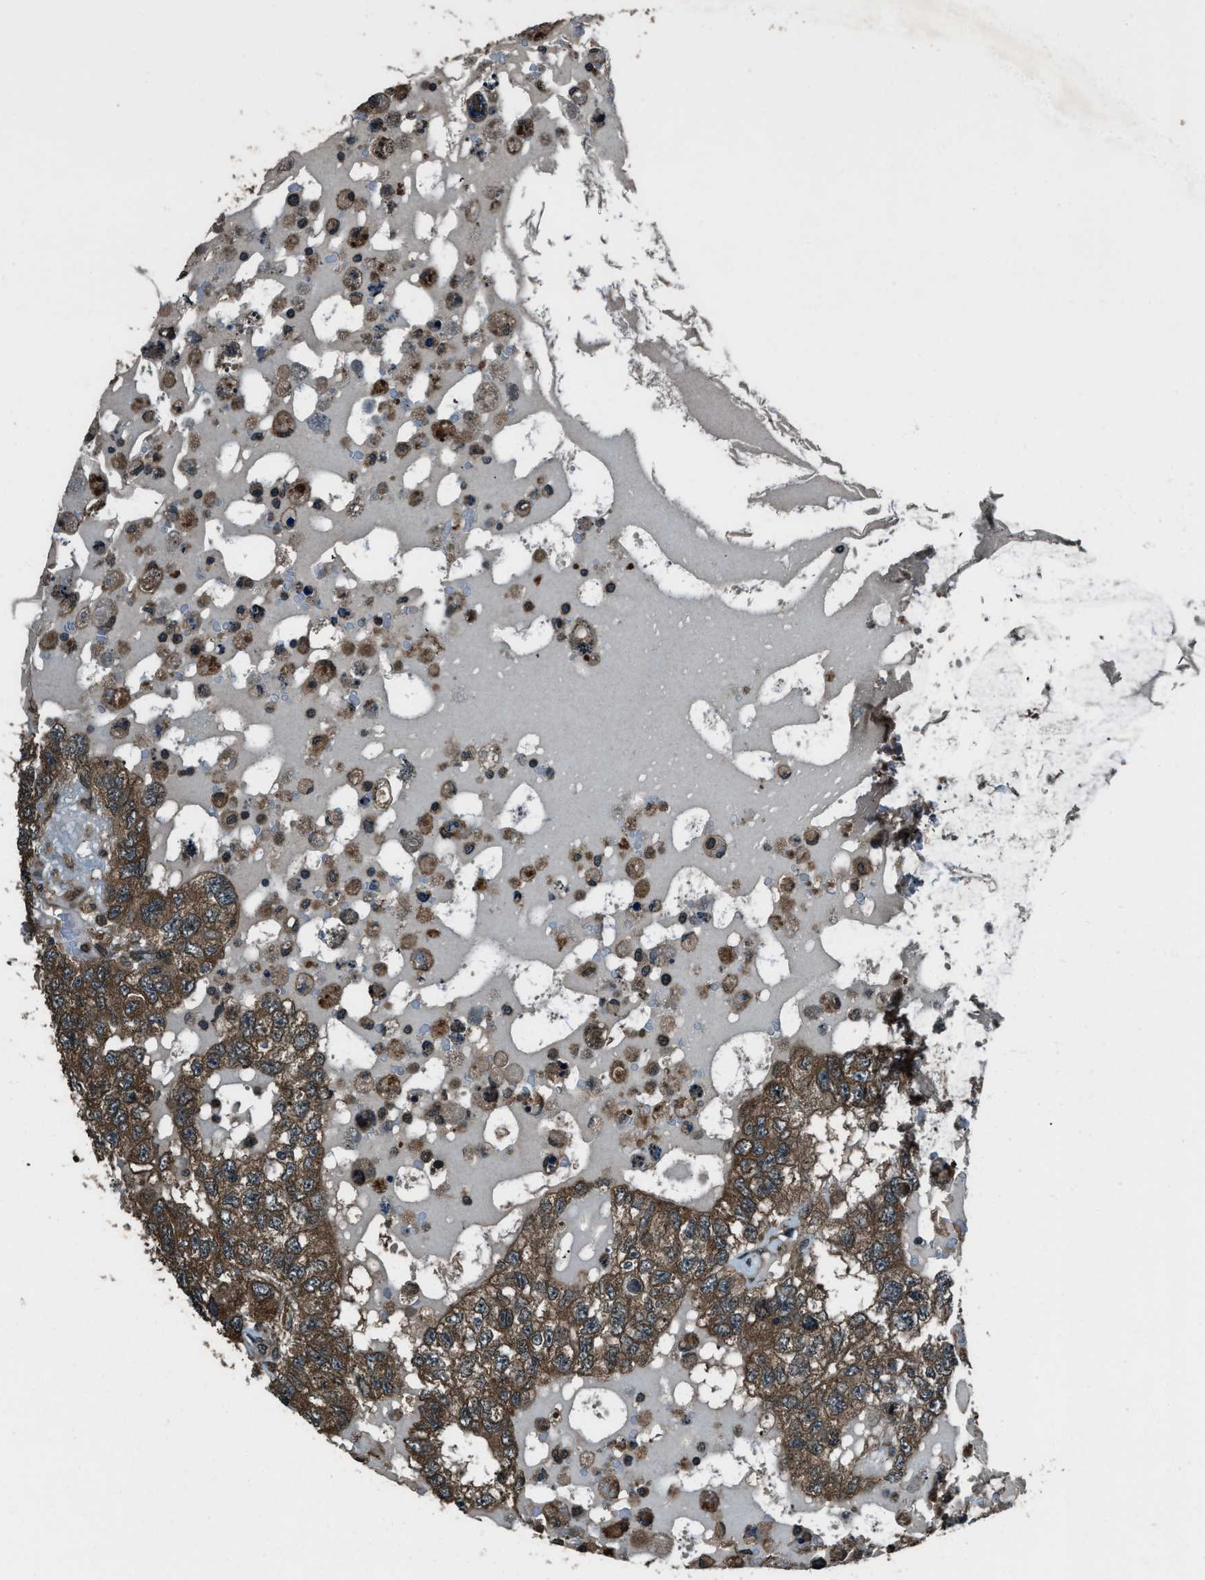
{"staining": {"intensity": "moderate", "quantity": ">75%", "location": "cytoplasmic/membranous"}, "tissue": "testis cancer", "cell_type": "Tumor cells", "image_type": "cancer", "snomed": [{"axis": "morphology", "description": "Carcinoma, Embryonal, NOS"}, {"axis": "topography", "description": "Testis"}], "caption": "About >75% of tumor cells in testis cancer (embryonal carcinoma) exhibit moderate cytoplasmic/membranous protein expression as visualized by brown immunohistochemical staining.", "gene": "TRIM4", "patient": {"sex": "male", "age": 36}}